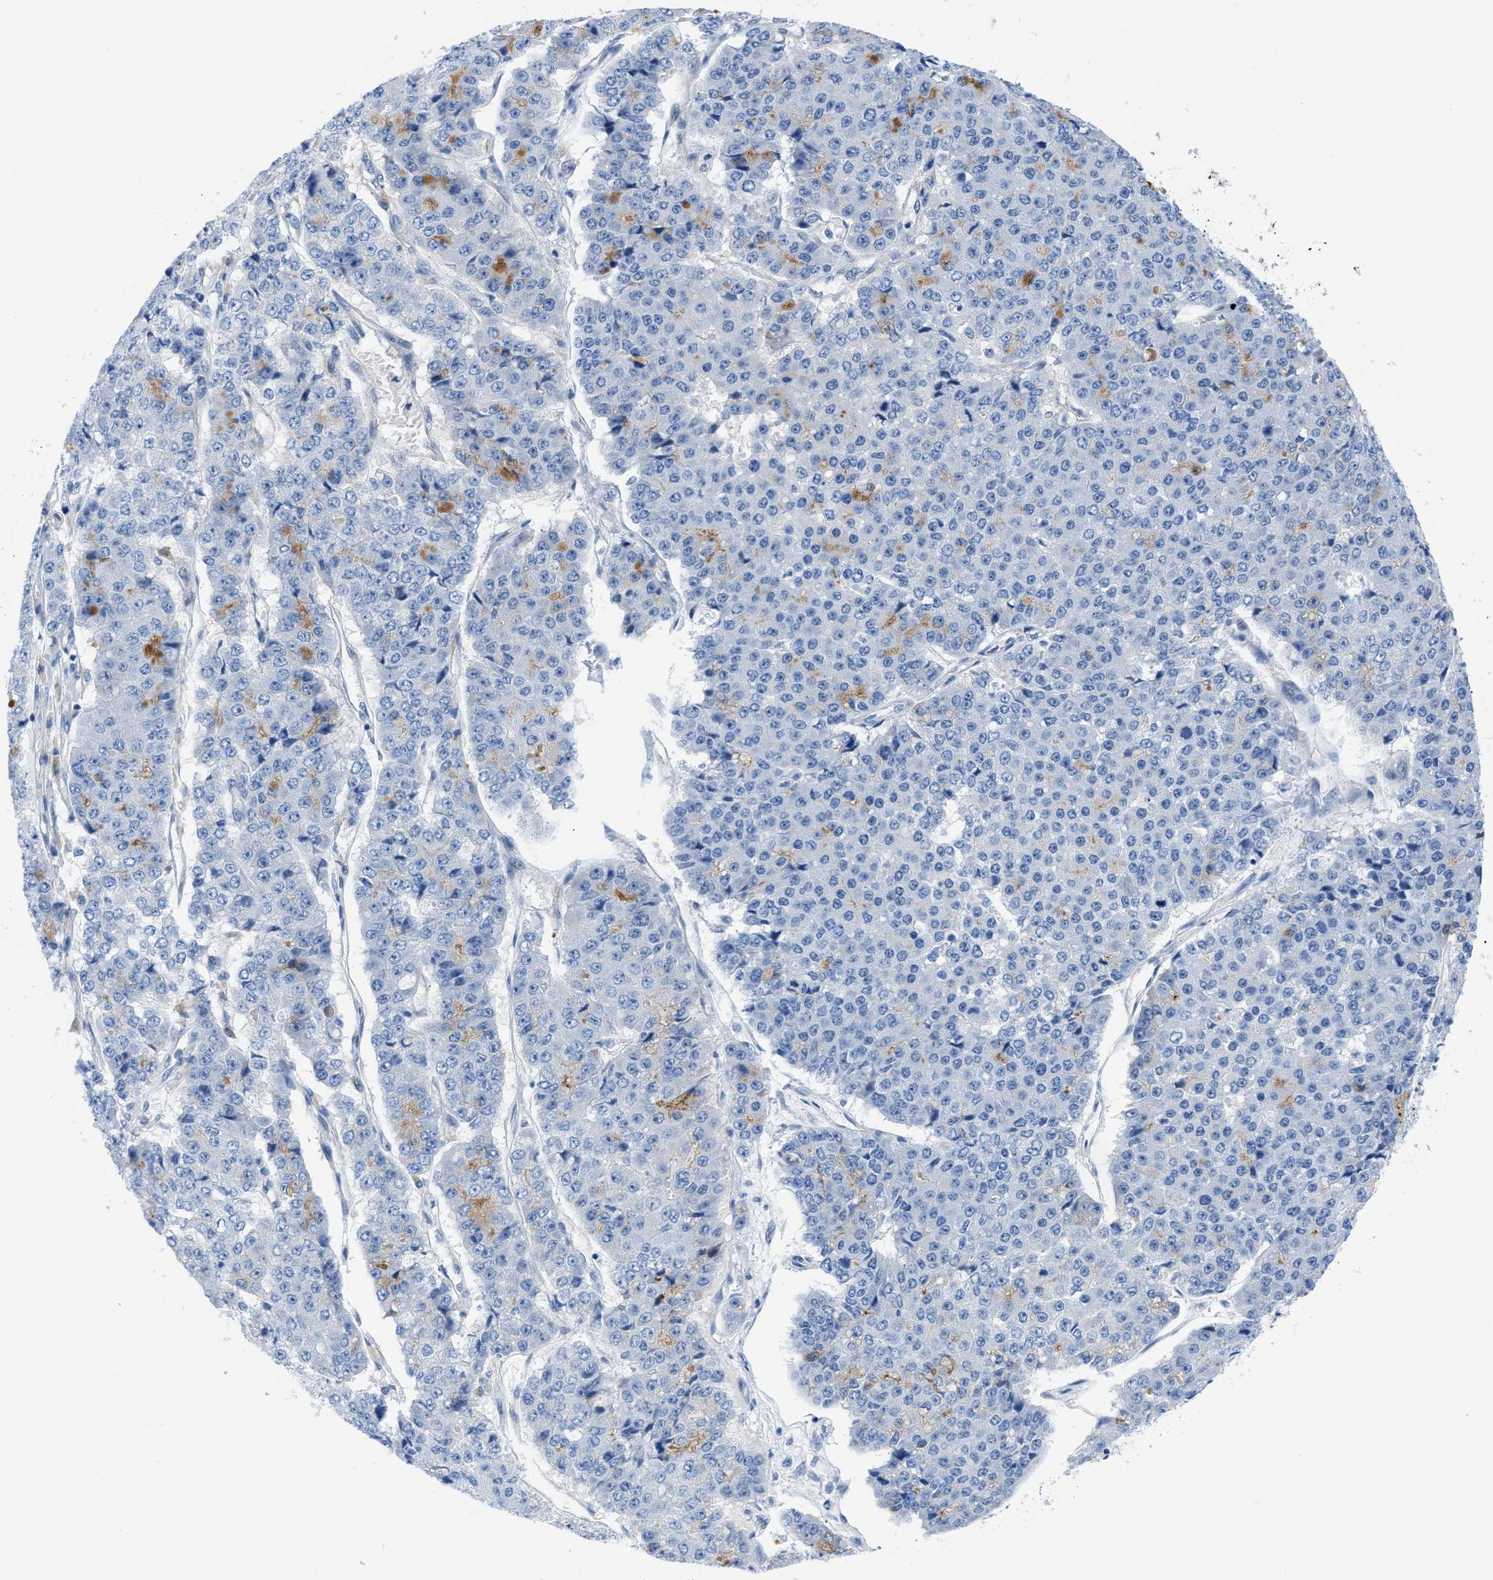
{"staining": {"intensity": "negative", "quantity": "none", "location": "none"}, "tissue": "pancreatic cancer", "cell_type": "Tumor cells", "image_type": "cancer", "snomed": [{"axis": "morphology", "description": "Adenocarcinoma, NOS"}, {"axis": "topography", "description": "Pancreas"}], "caption": "The immunohistochemistry histopathology image has no significant expression in tumor cells of pancreatic cancer tissue. (DAB immunohistochemistry (IHC) with hematoxylin counter stain).", "gene": "FDCSP", "patient": {"sex": "male", "age": 50}}